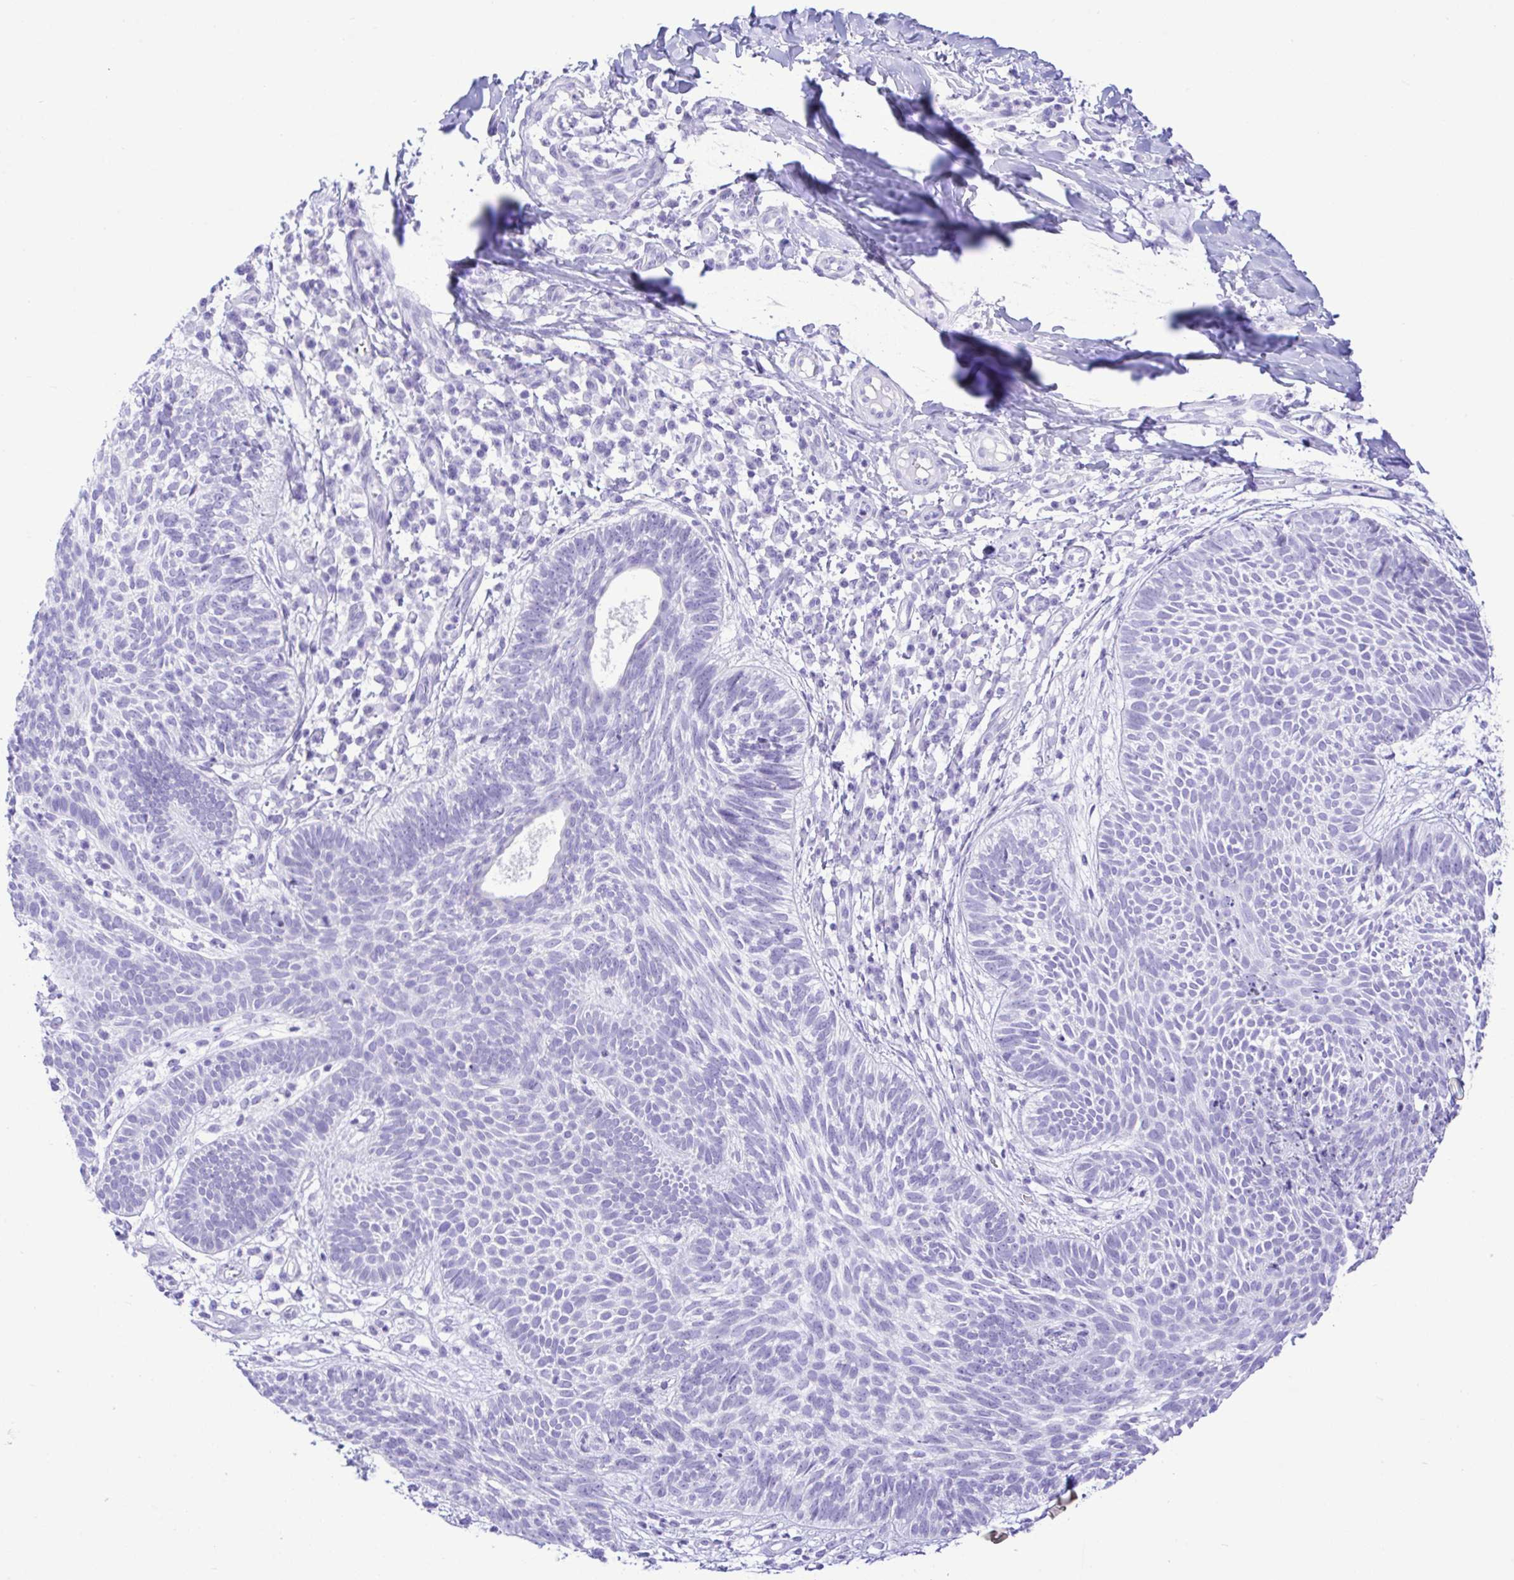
{"staining": {"intensity": "negative", "quantity": "none", "location": "none"}, "tissue": "skin cancer", "cell_type": "Tumor cells", "image_type": "cancer", "snomed": [{"axis": "morphology", "description": "Basal cell carcinoma"}, {"axis": "topography", "description": "Skin"}, {"axis": "topography", "description": "Skin of leg"}], "caption": "DAB immunohistochemical staining of basal cell carcinoma (skin) displays no significant positivity in tumor cells.", "gene": "SELENOV", "patient": {"sex": "female", "age": 87}}